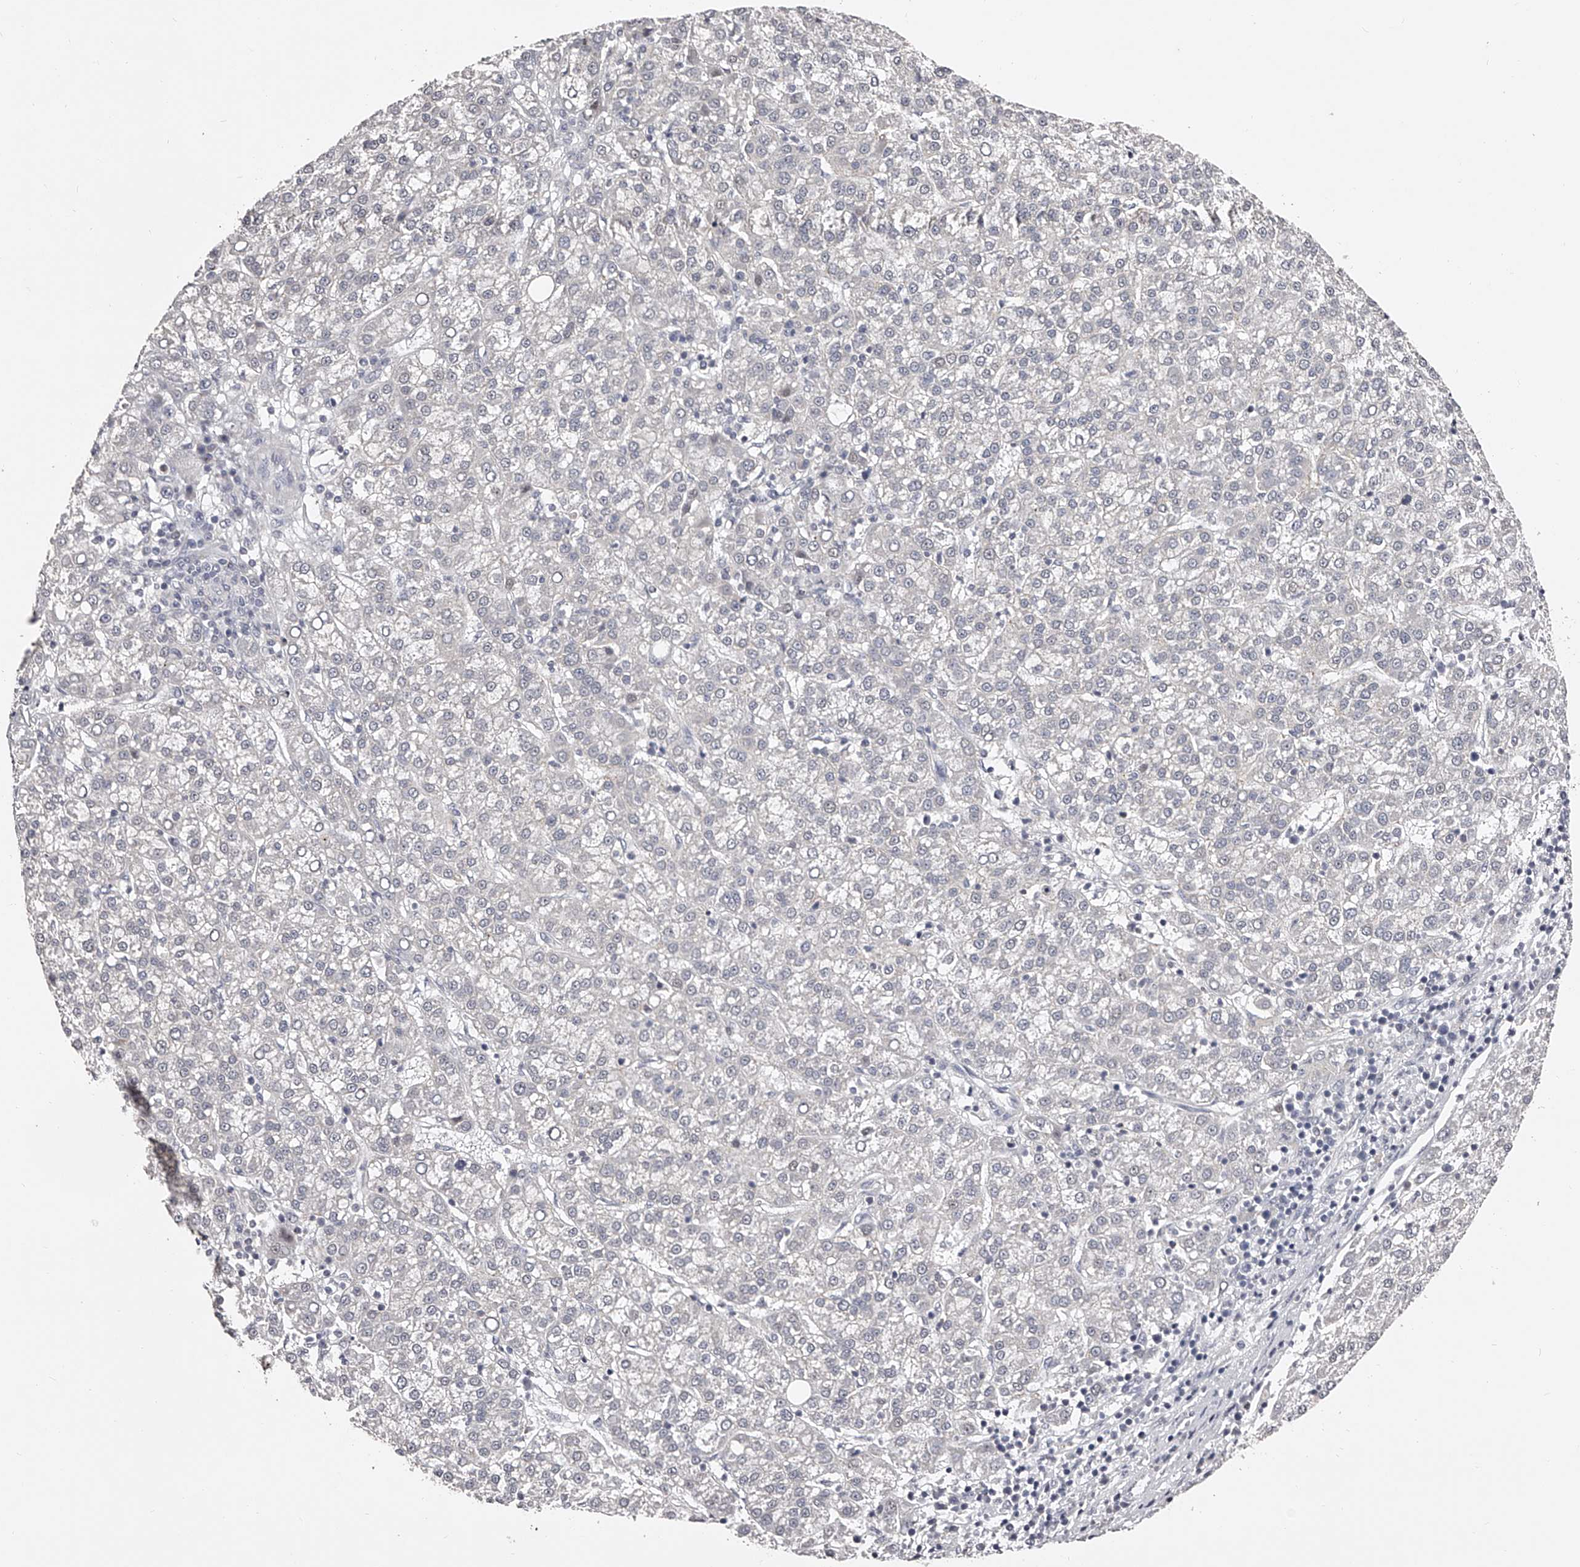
{"staining": {"intensity": "negative", "quantity": "none", "location": "none"}, "tissue": "liver cancer", "cell_type": "Tumor cells", "image_type": "cancer", "snomed": [{"axis": "morphology", "description": "Carcinoma, Hepatocellular, NOS"}, {"axis": "topography", "description": "Liver"}], "caption": "Immunohistochemistry (IHC) micrograph of neoplastic tissue: liver cancer stained with DAB (3,3'-diaminobenzidine) displays no significant protein positivity in tumor cells. The staining was performed using DAB to visualize the protein expression in brown, while the nuclei were stained in blue with hematoxylin (Magnification: 20x).", "gene": "NT5DC1", "patient": {"sex": "female", "age": 58}}